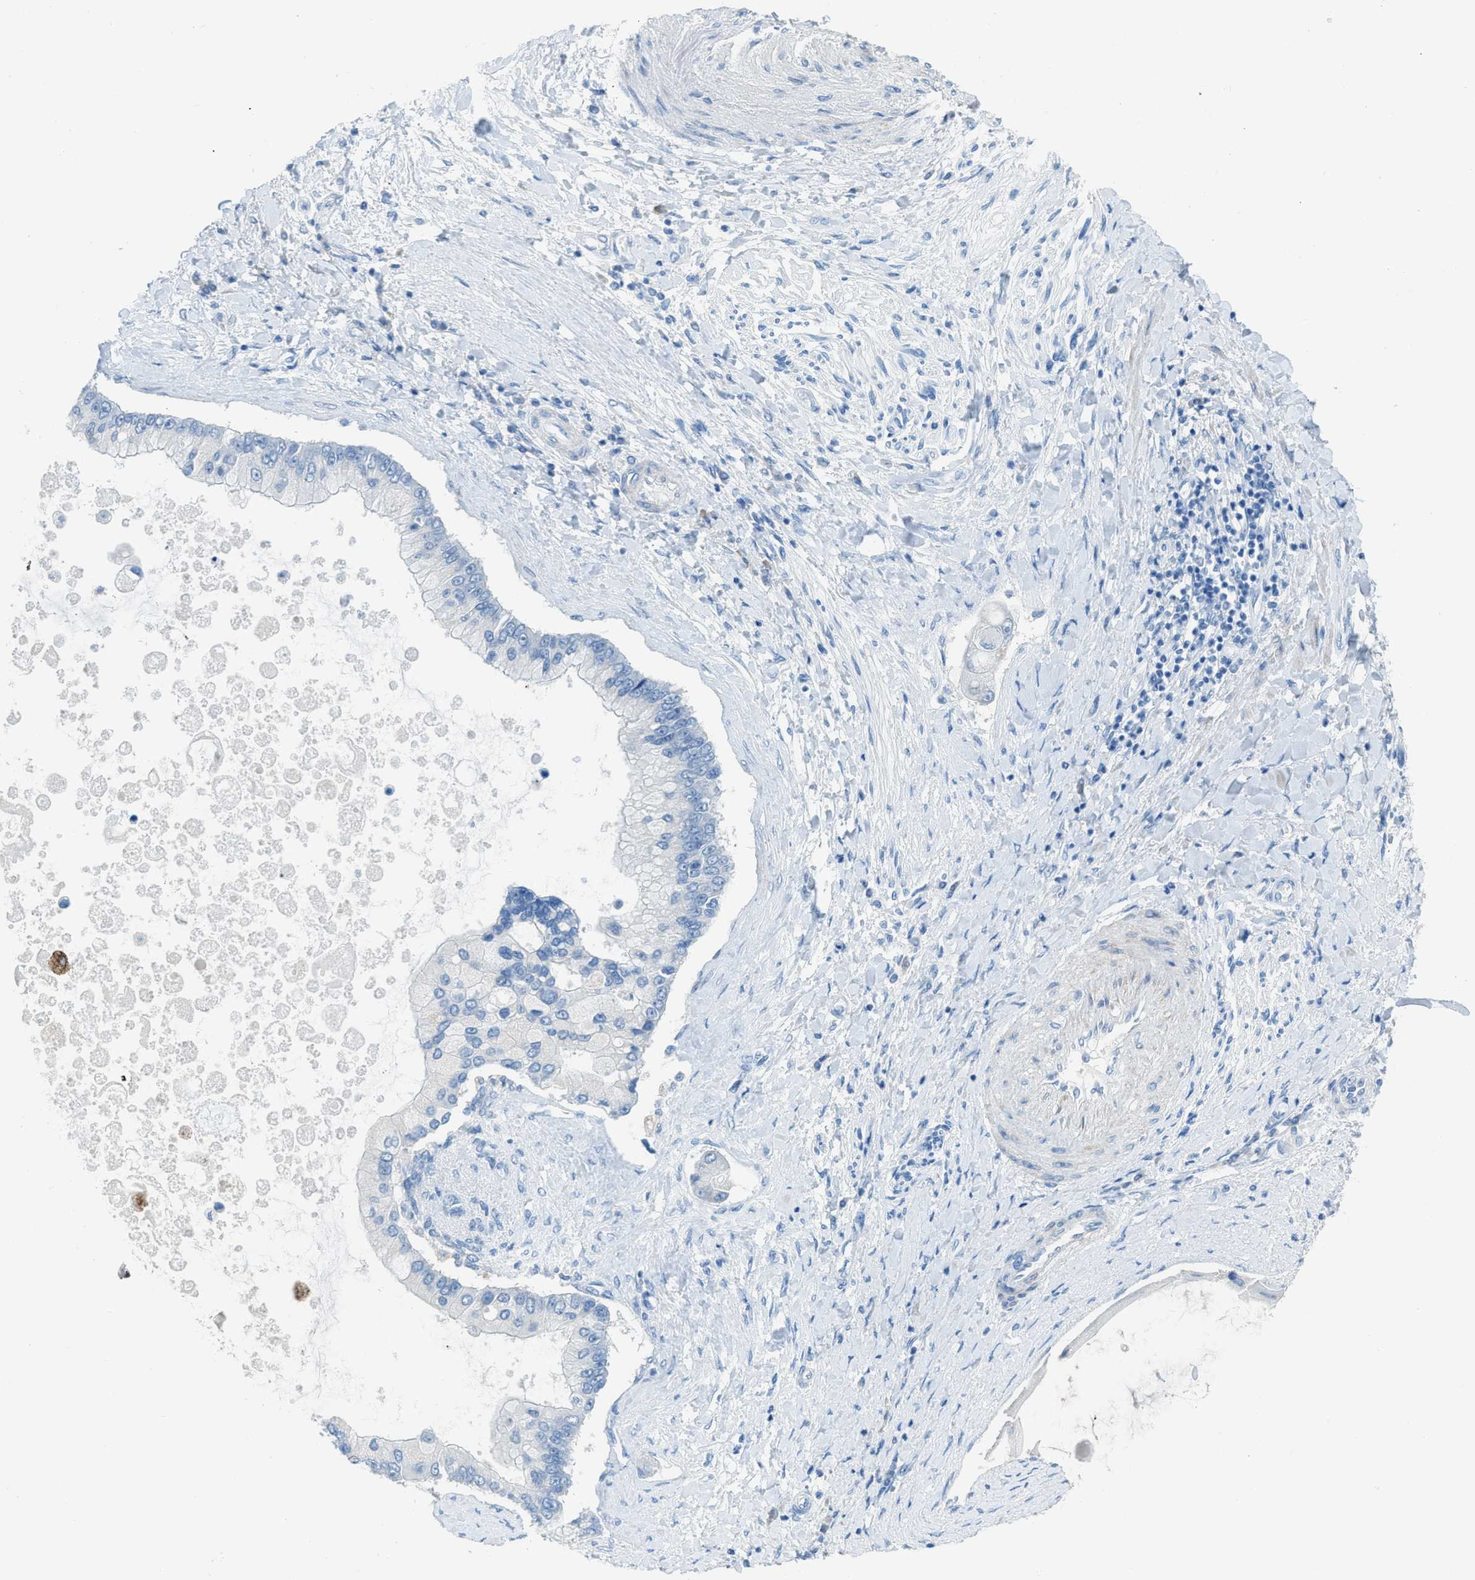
{"staining": {"intensity": "negative", "quantity": "none", "location": "none"}, "tissue": "liver cancer", "cell_type": "Tumor cells", "image_type": "cancer", "snomed": [{"axis": "morphology", "description": "Cholangiocarcinoma"}, {"axis": "topography", "description": "Liver"}], "caption": "DAB immunohistochemical staining of liver cholangiocarcinoma displays no significant staining in tumor cells.", "gene": "ACAN", "patient": {"sex": "male", "age": 50}}